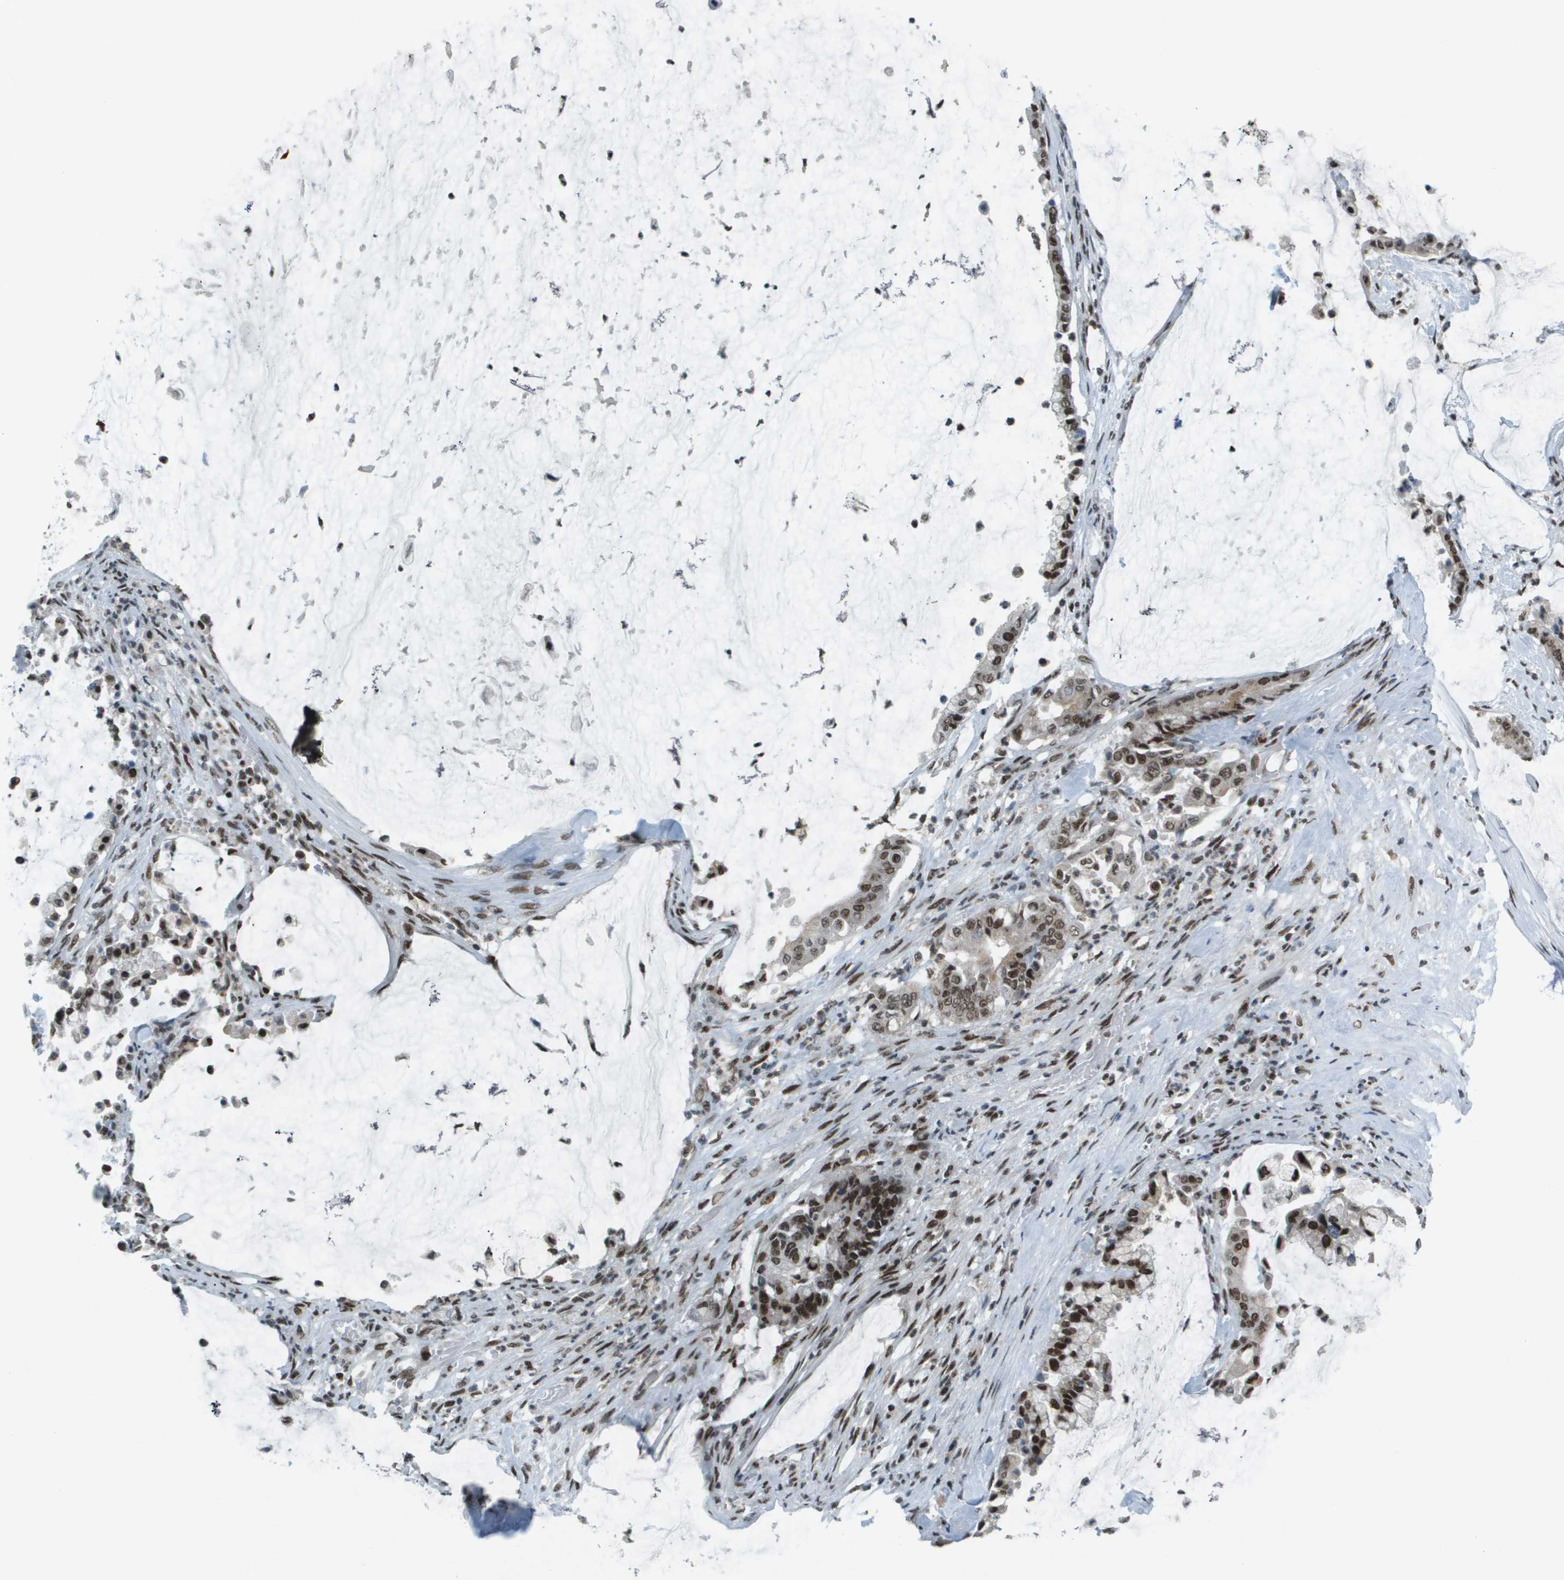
{"staining": {"intensity": "moderate", "quantity": ">75%", "location": "nuclear"}, "tissue": "pancreatic cancer", "cell_type": "Tumor cells", "image_type": "cancer", "snomed": [{"axis": "morphology", "description": "Adenocarcinoma, NOS"}, {"axis": "topography", "description": "Pancreas"}], "caption": "Pancreatic cancer (adenocarcinoma) was stained to show a protein in brown. There is medium levels of moderate nuclear expression in about >75% of tumor cells. (DAB (3,3'-diaminobenzidine) IHC with brightfield microscopy, high magnification).", "gene": "IRF7", "patient": {"sex": "male", "age": 41}}